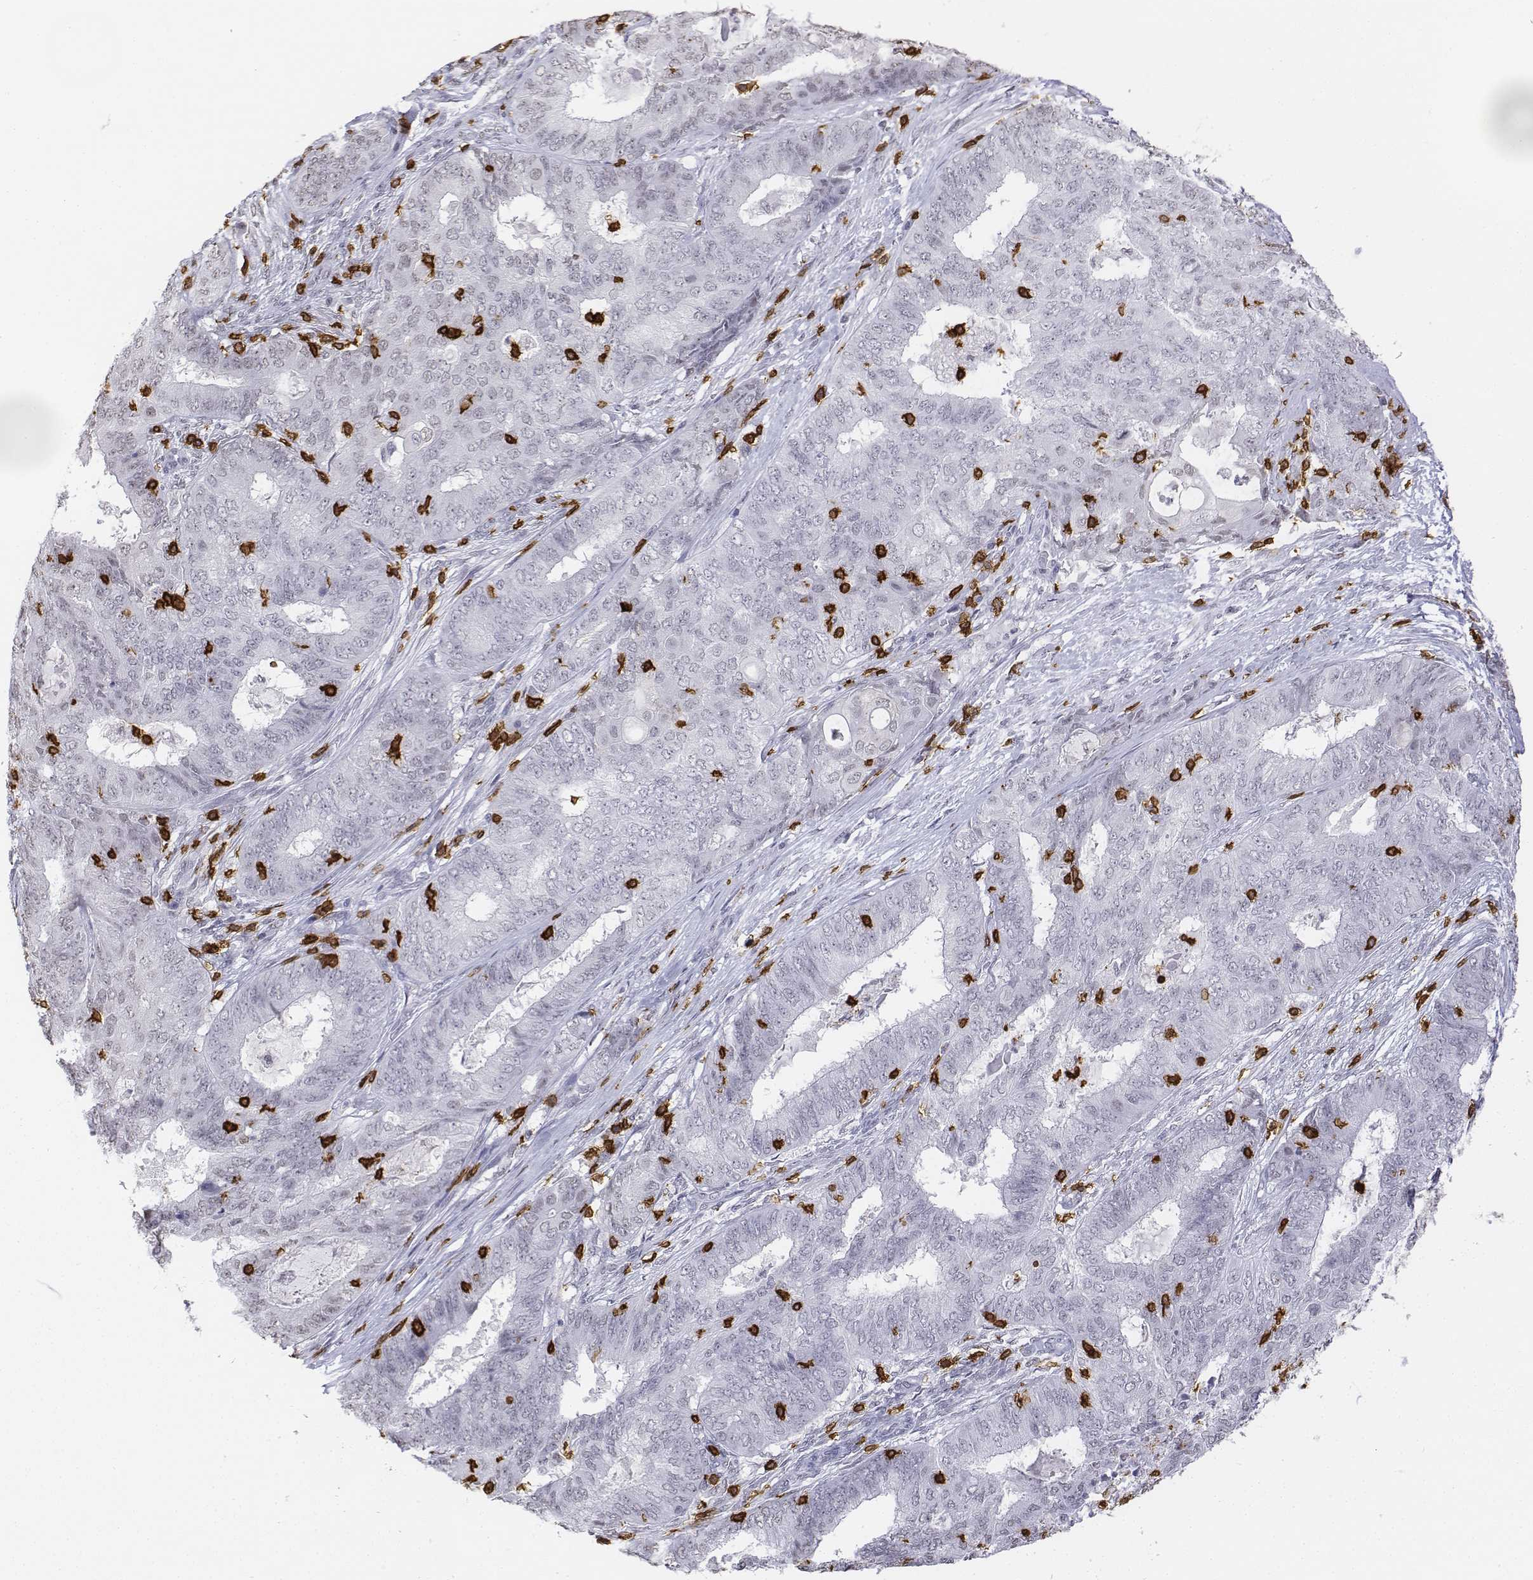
{"staining": {"intensity": "negative", "quantity": "none", "location": "none"}, "tissue": "endometrial cancer", "cell_type": "Tumor cells", "image_type": "cancer", "snomed": [{"axis": "morphology", "description": "Adenocarcinoma, NOS"}, {"axis": "topography", "description": "Endometrium"}], "caption": "Immunohistochemistry of endometrial cancer displays no positivity in tumor cells.", "gene": "CD3E", "patient": {"sex": "female", "age": 62}}